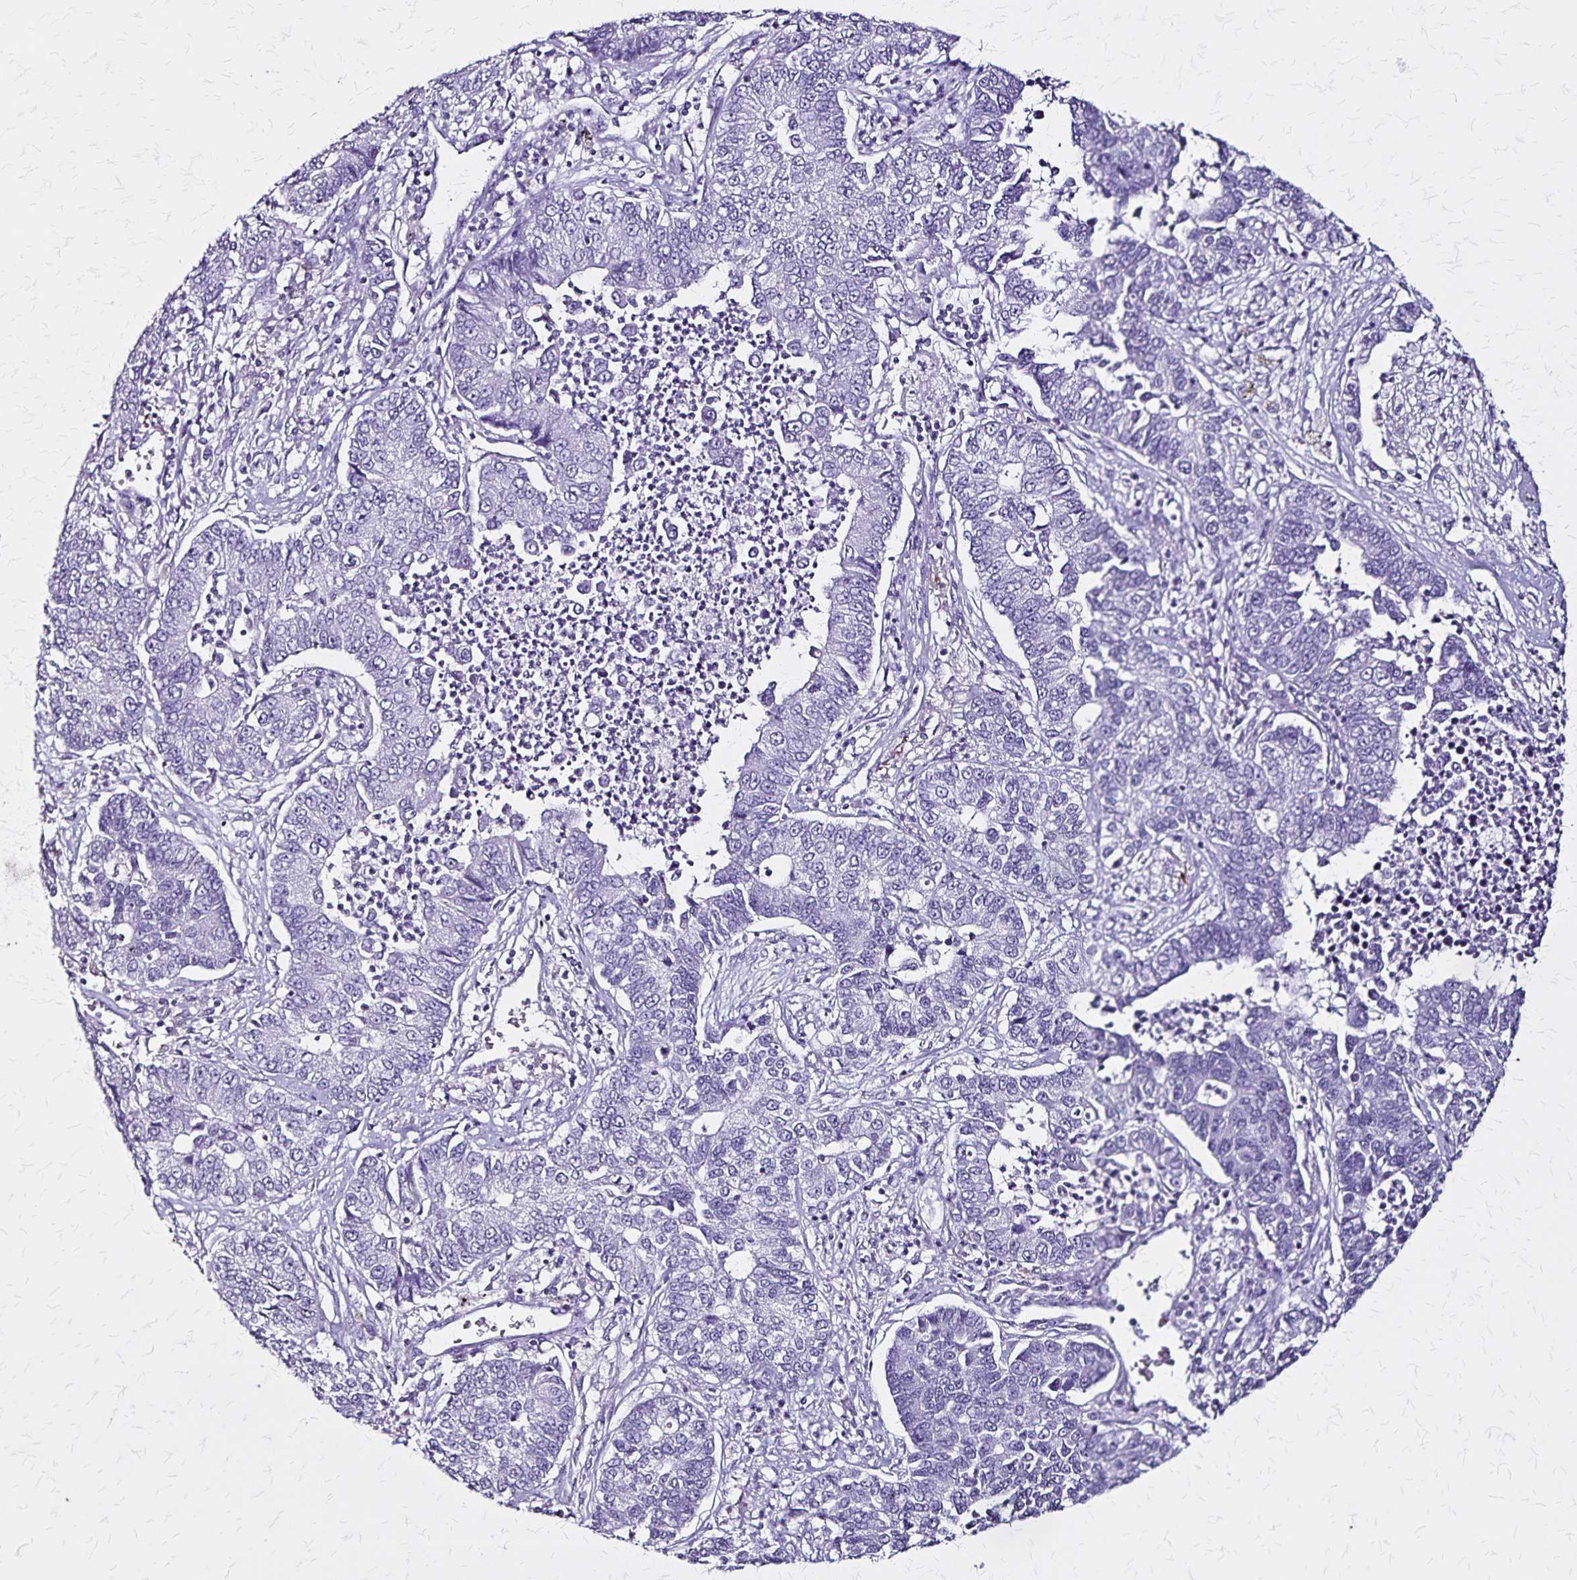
{"staining": {"intensity": "negative", "quantity": "none", "location": "none"}, "tissue": "lung cancer", "cell_type": "Tumor cells", "image_type": "cancer", "snomed": [{"axis": "morphology", "description": "Adenocarcinoma, NOS"}, {"axis": "topography", "description": "Lung"}], "caption": "High power microscopy micrograph of an immunohistochemistry (IHC) photomicrograph of adenocarcinoma (lung), revealing no significant staining in tumor cells. The staining was performed using DAB (3,3'-diaminobenzidine) to visualize the protein expression in brown, while the nuclei were stained in blue with hematoxylin (Magnification: 20x).", "gene": "KRT2", "patient": {"sex": "female", "age": 57}}